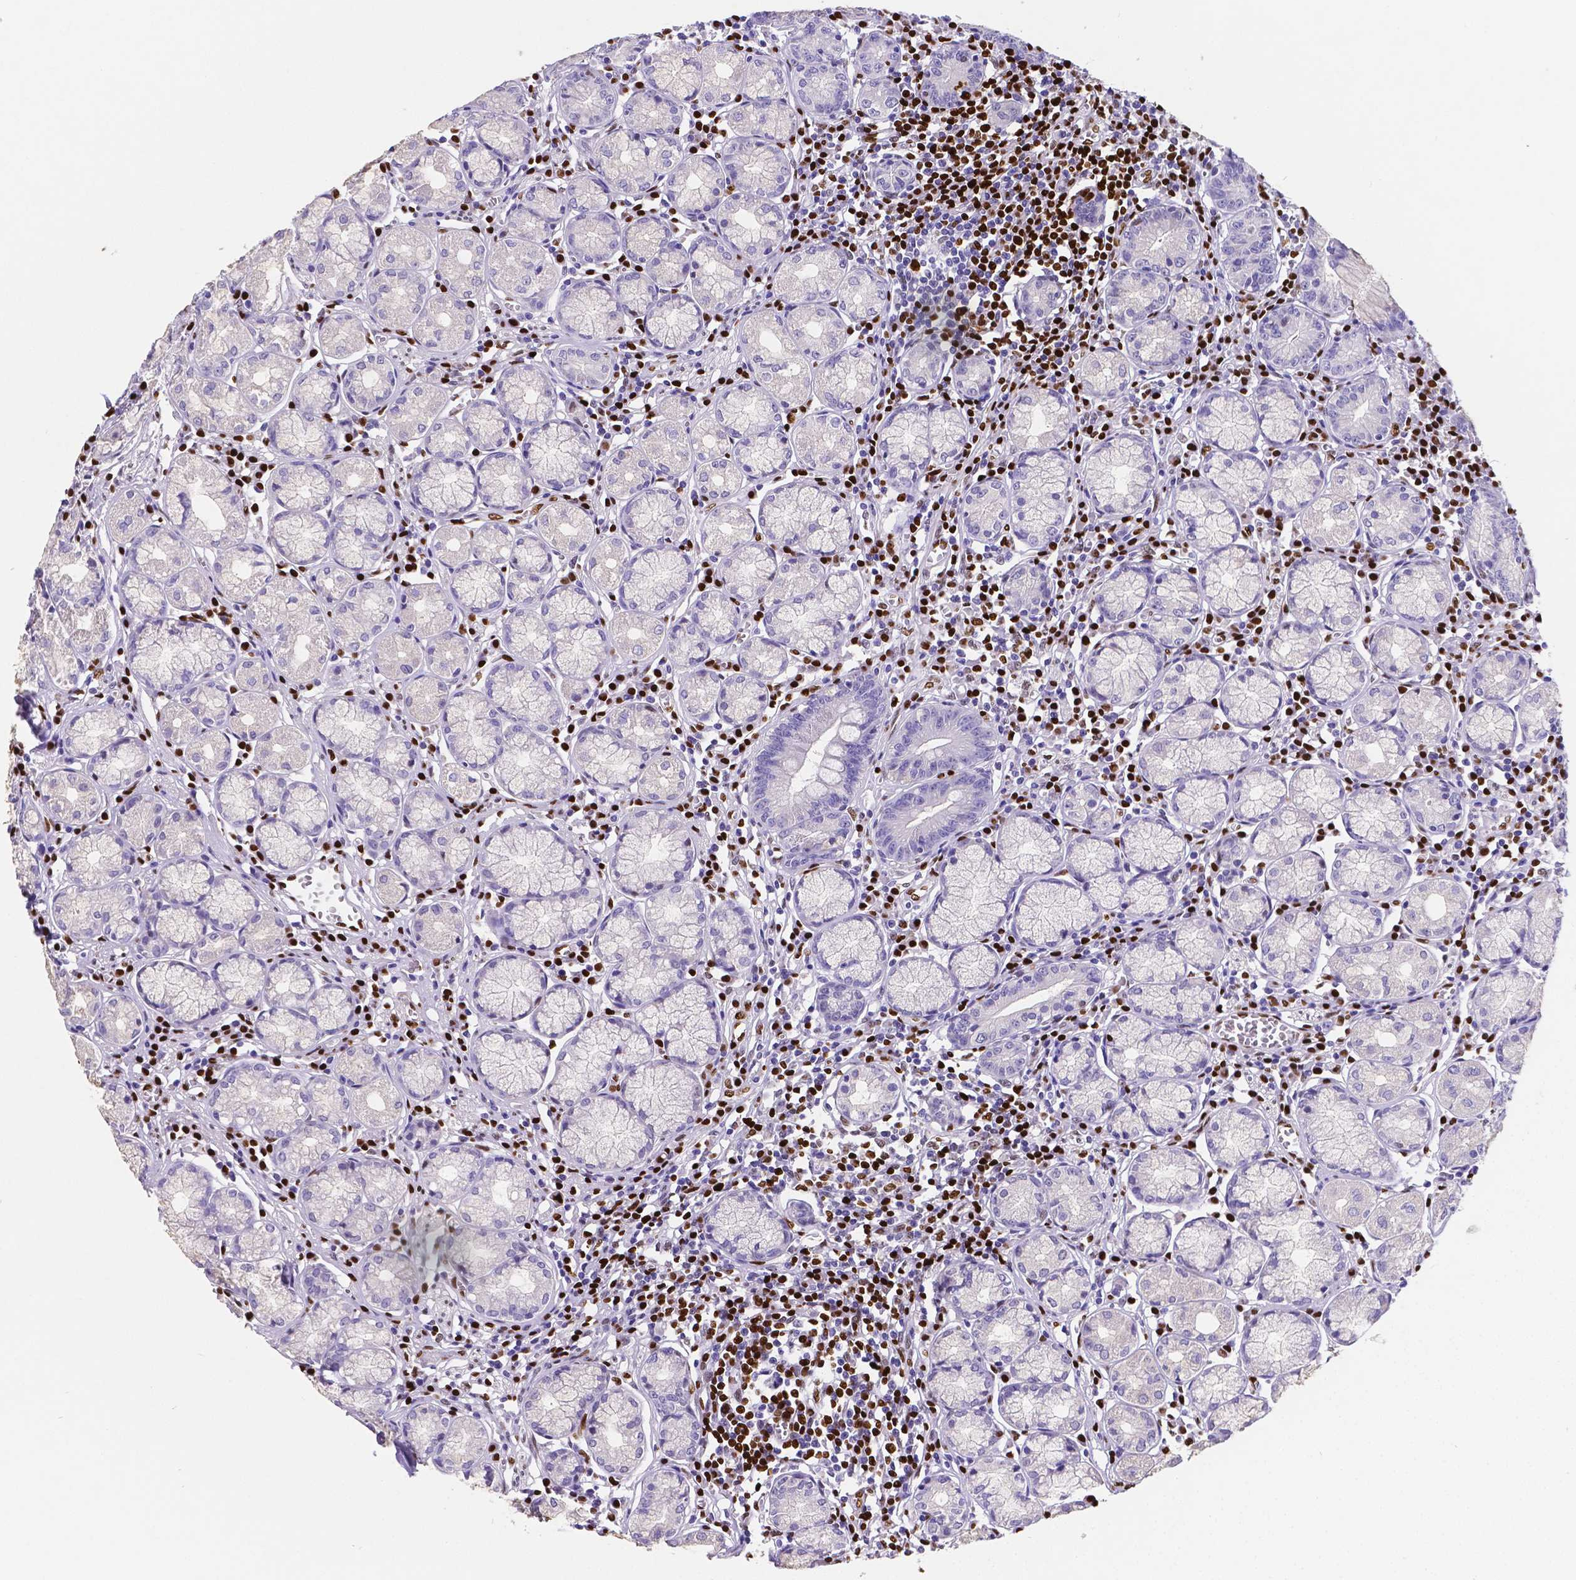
{"staining": {"intensity": "negative", "quantity": "none", "location": "none"}, "tissue": "stomach", "cell_type": "Glandular cells", "image_type": "normal", "snomed": [{"axis": "morphology", "description": "Normal tissue, NOS"}, {"axis": "topography", "description": "Stomach"}], "caption": "DAB (3,3'-diaminobenzidine) immunohistochemical staining of normal stomach shows no significant expression in glandular cells. Nuclei are stained in blue.", "gene": "MEF2C", "patient": {"sex": "male", "age": 55}}